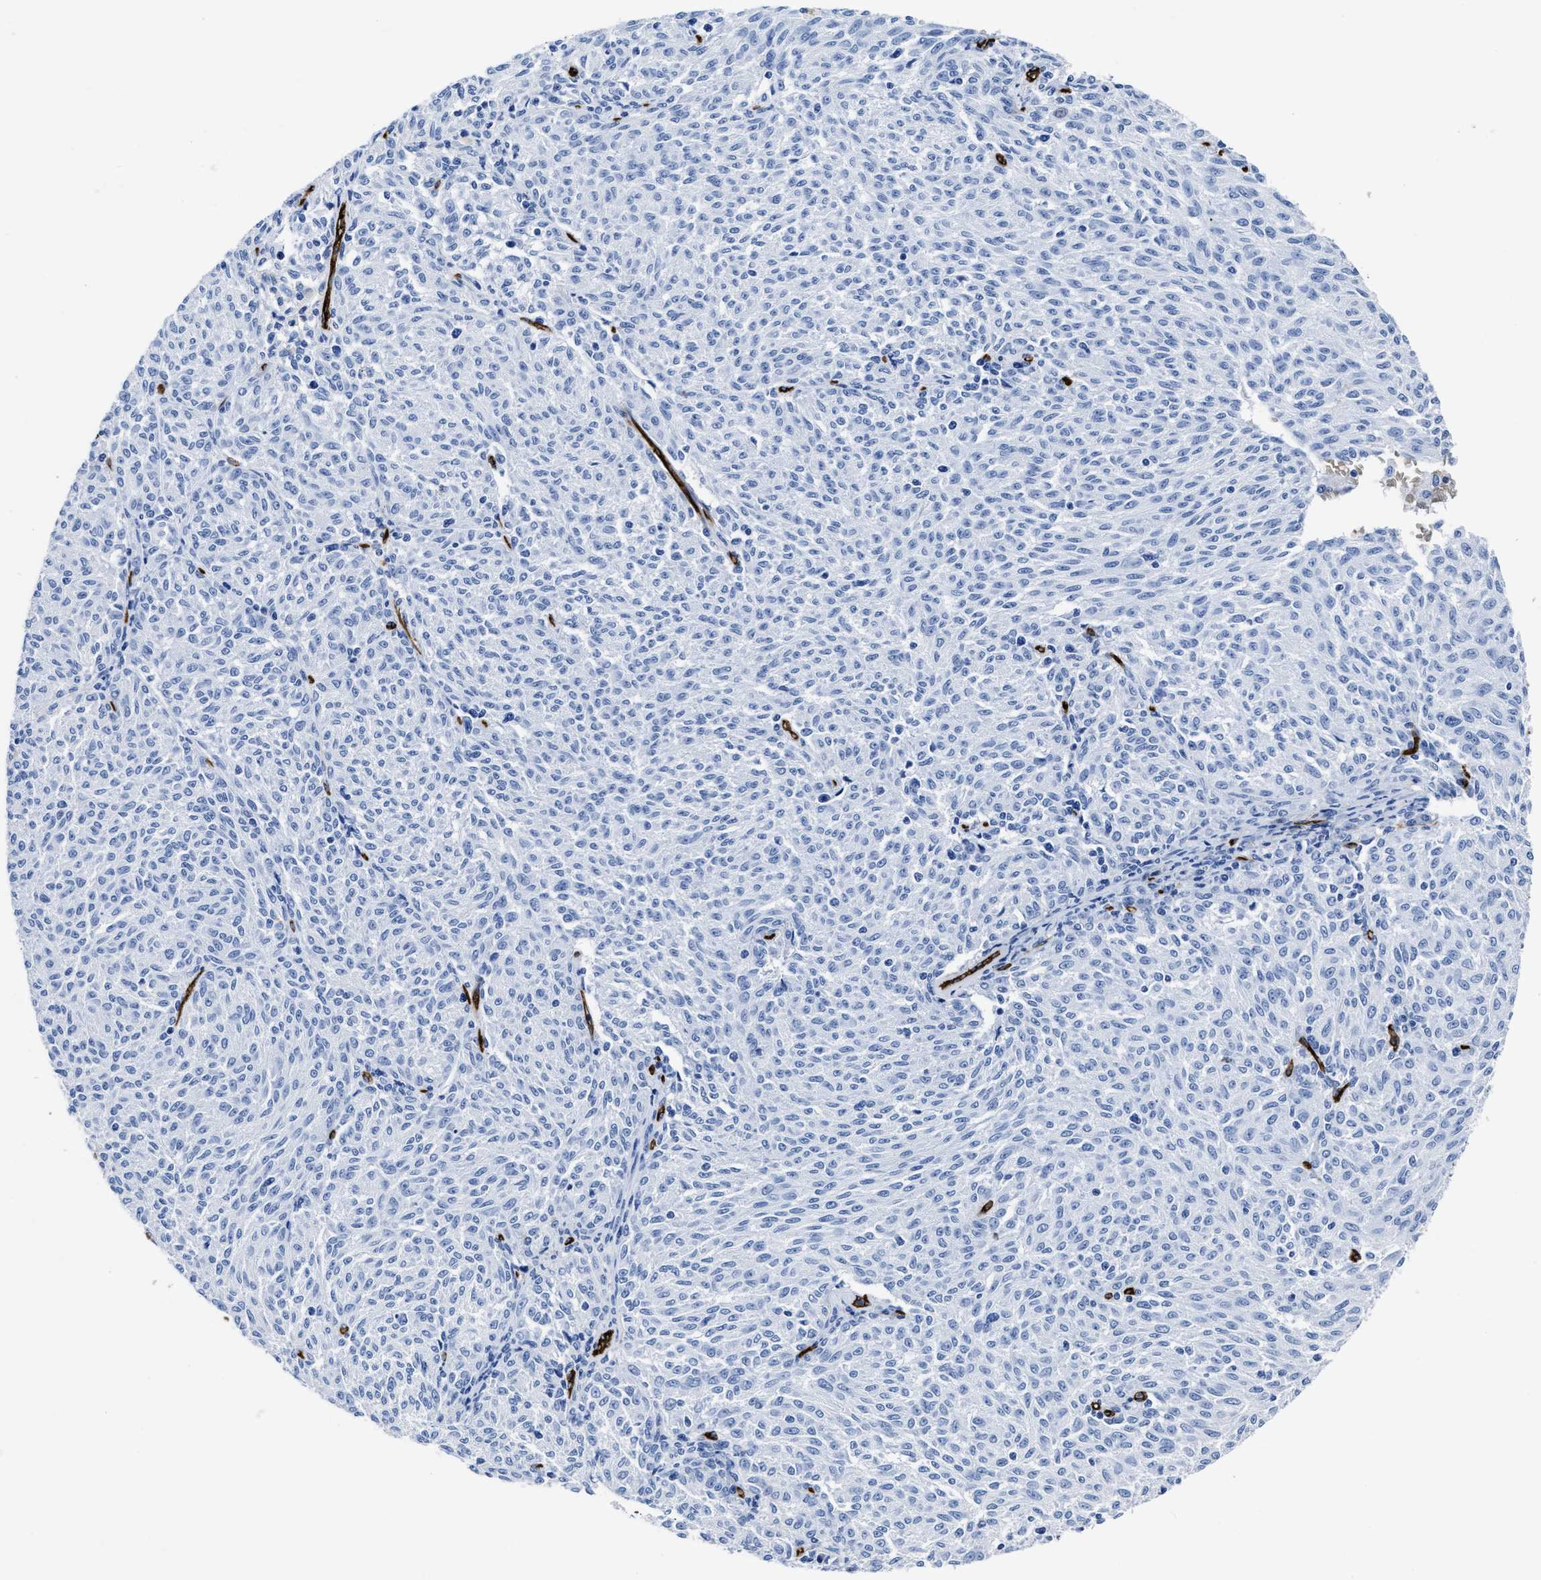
{"staining": {"intensity": "negative", "quantity": "none", "location": "none"}, "tissue": "melanoma", "cell_type": "Tumor cells", "image_type": "cancer", "snomed": [{"axis": "morphology", "description": "Malignant melanoma, NOS"}, {"axis": "topography", "description": "Skin"}], "caption": "Melanoma was stained to show a protein in brown. There is no significant staining in tumor cells.", "gene": "AQP1", "patient": {"sex": "female", "age": 72}}